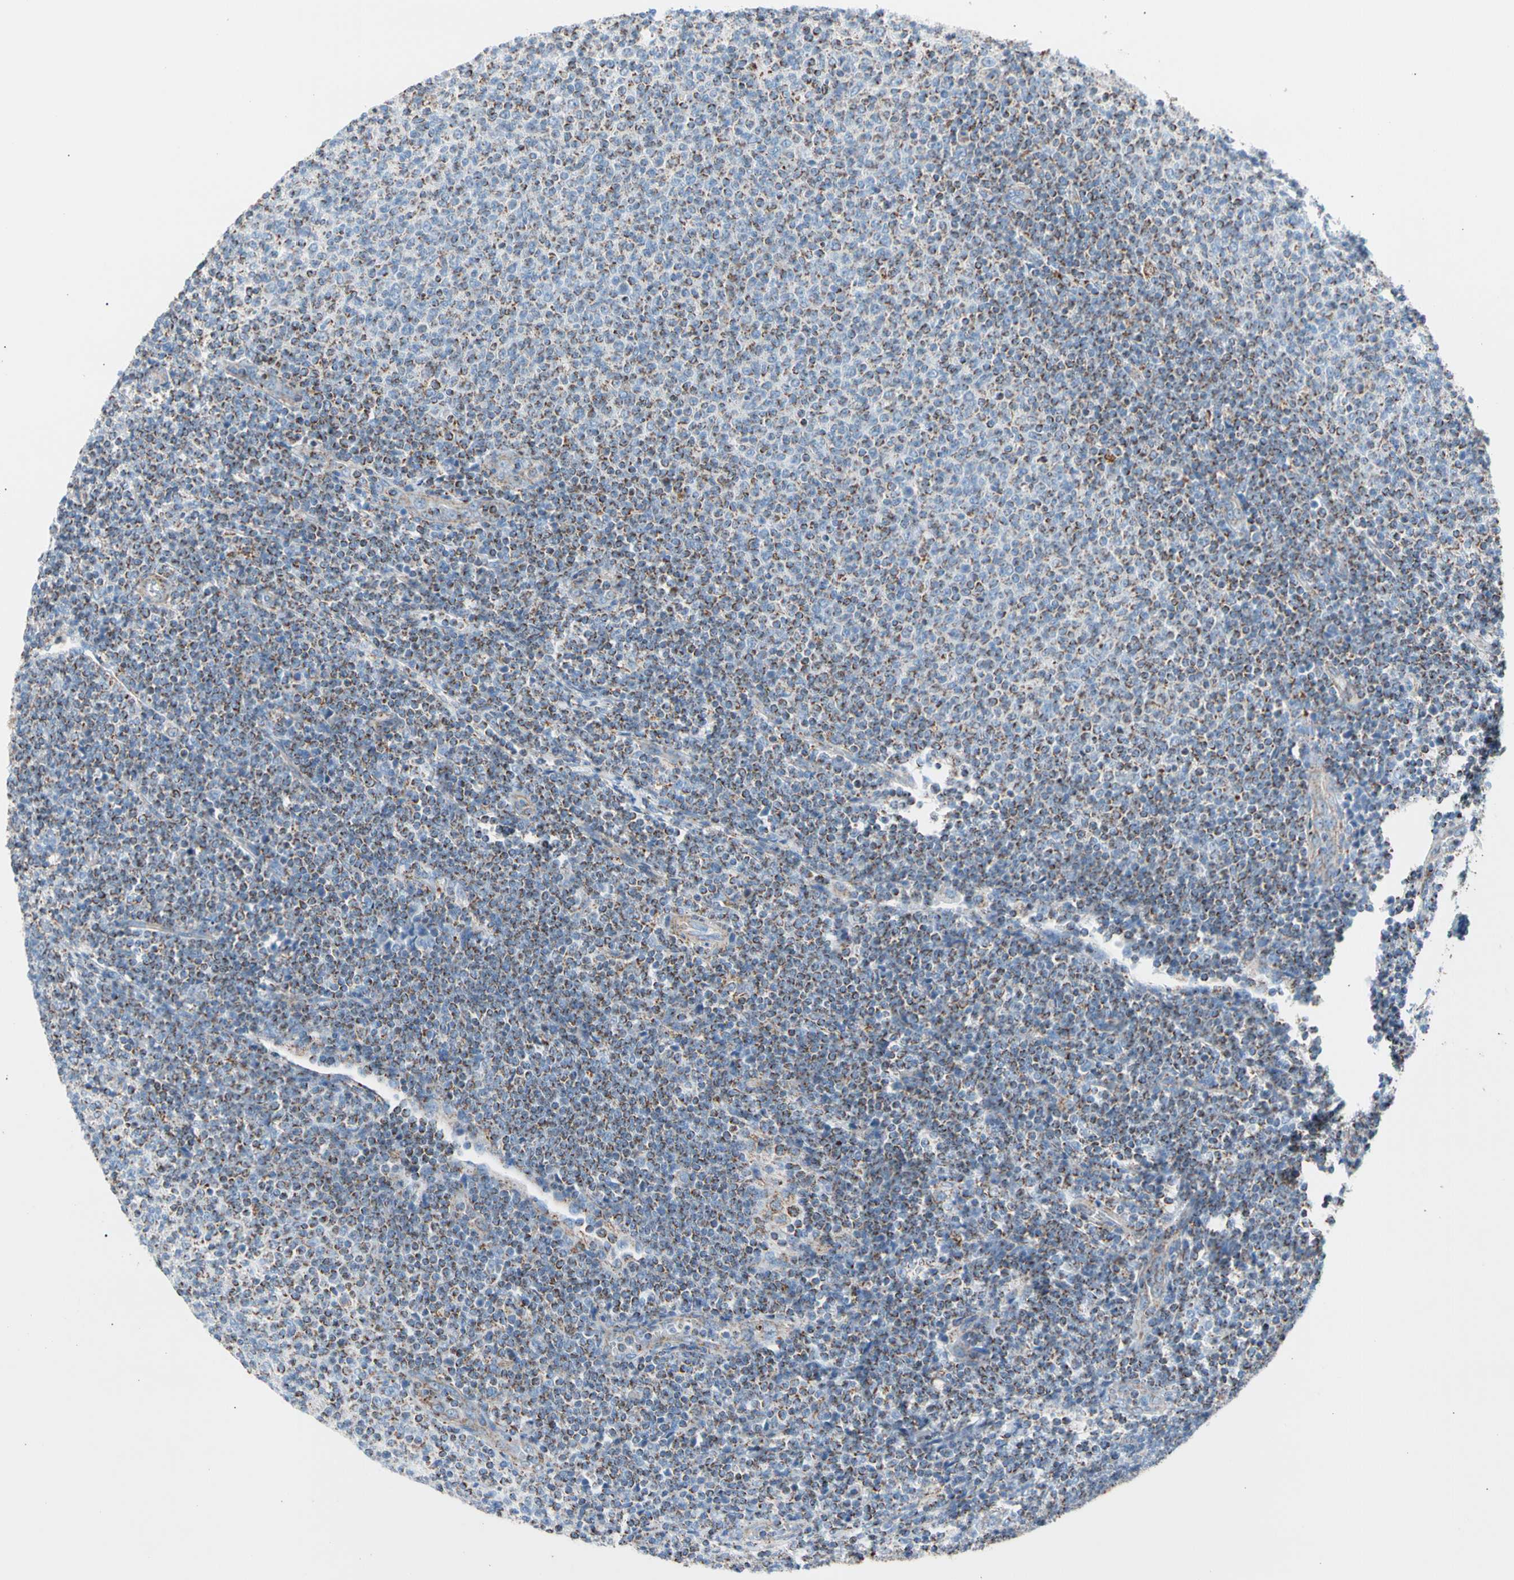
{"staining": {"intensity": "strong", "quantity": ">75%", "location": "cytoplasmic/membranous"}, "tissue": "lymphoma", "cell_type": "Tumor cells", "image_type": "cancer", "snomed": [{"axis": "morphology", "description": "Malignant lymphoma, non-Hodgkin's type, Low grade"}, {"axis": "topography", "description": "Lymph node"}], "caption": "Immunohistochemical staining of malignant lymphoma, non-Hodgkin's type (low-grade) displays high levels of strong cytoplasmic/membranous protein positivity in about >75% of tumor cells.", "gene": "HK1", "patient": {"sex": "male", "age": 66}}